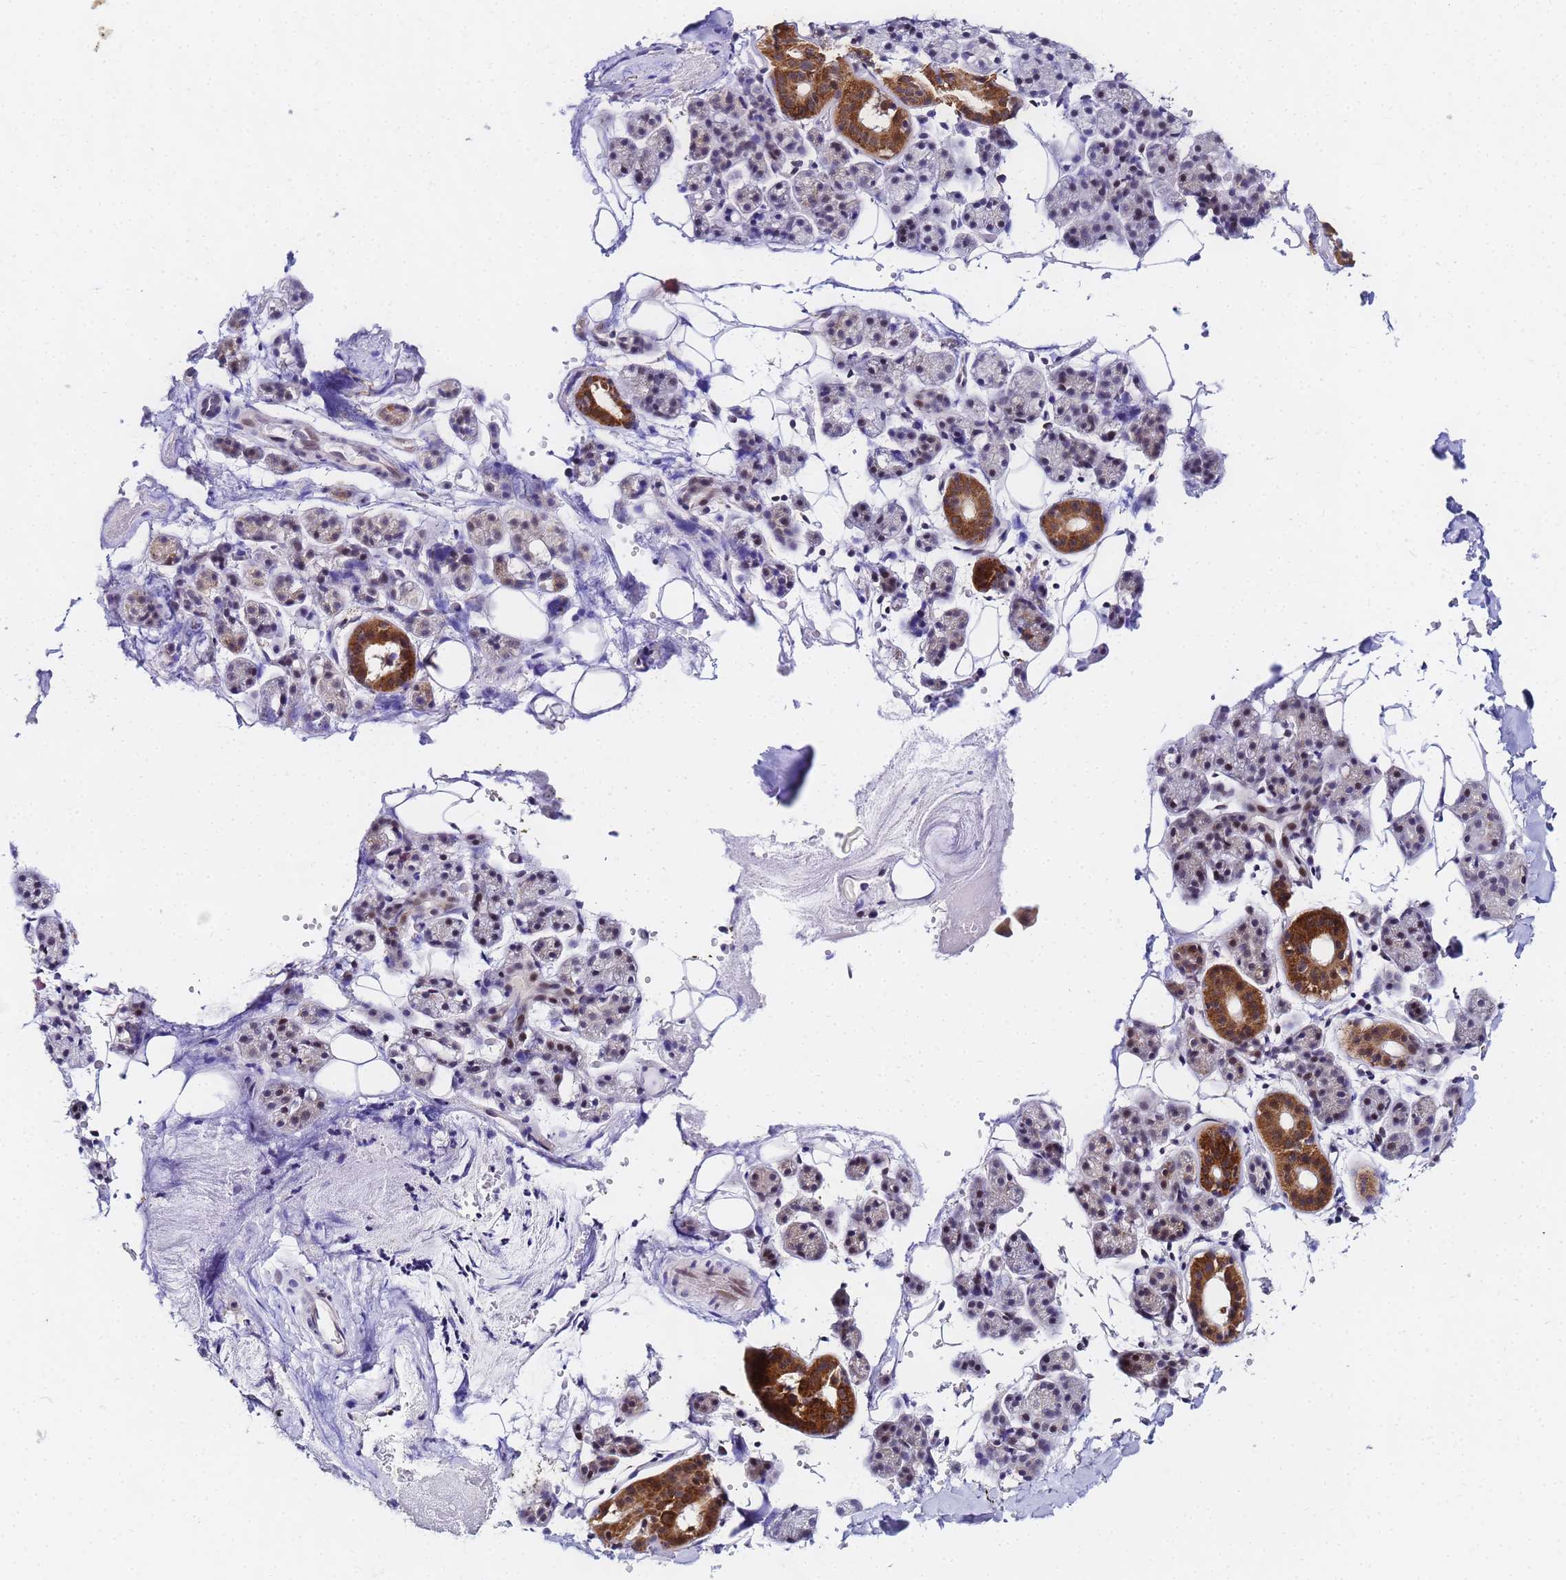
{"staining": {"intensity": "strong", "quantity": "<25%", "location": "cytoplasmic/membranous"}, "tissue": "salivary gland", "cell_type": "Glandular cells", "image_type": "normal", "snomed": [{"axis": "morphology", "description": "Normal tissue, NOS"}, {"axis": "topography", "description": "Salivary gland"}], "caption": "Brown immunohistochemical staining in benign human salivary gland exhibits strong cytoplasmic/membranous staining in approximately <25% of glandular cells. (DAB (3,3'-diaminobenzidine) IHC, brown staining for protein, blue staining for nuclei).", "gene": "CKMT1A", "patient": {"sex": "female", "age": 33}}